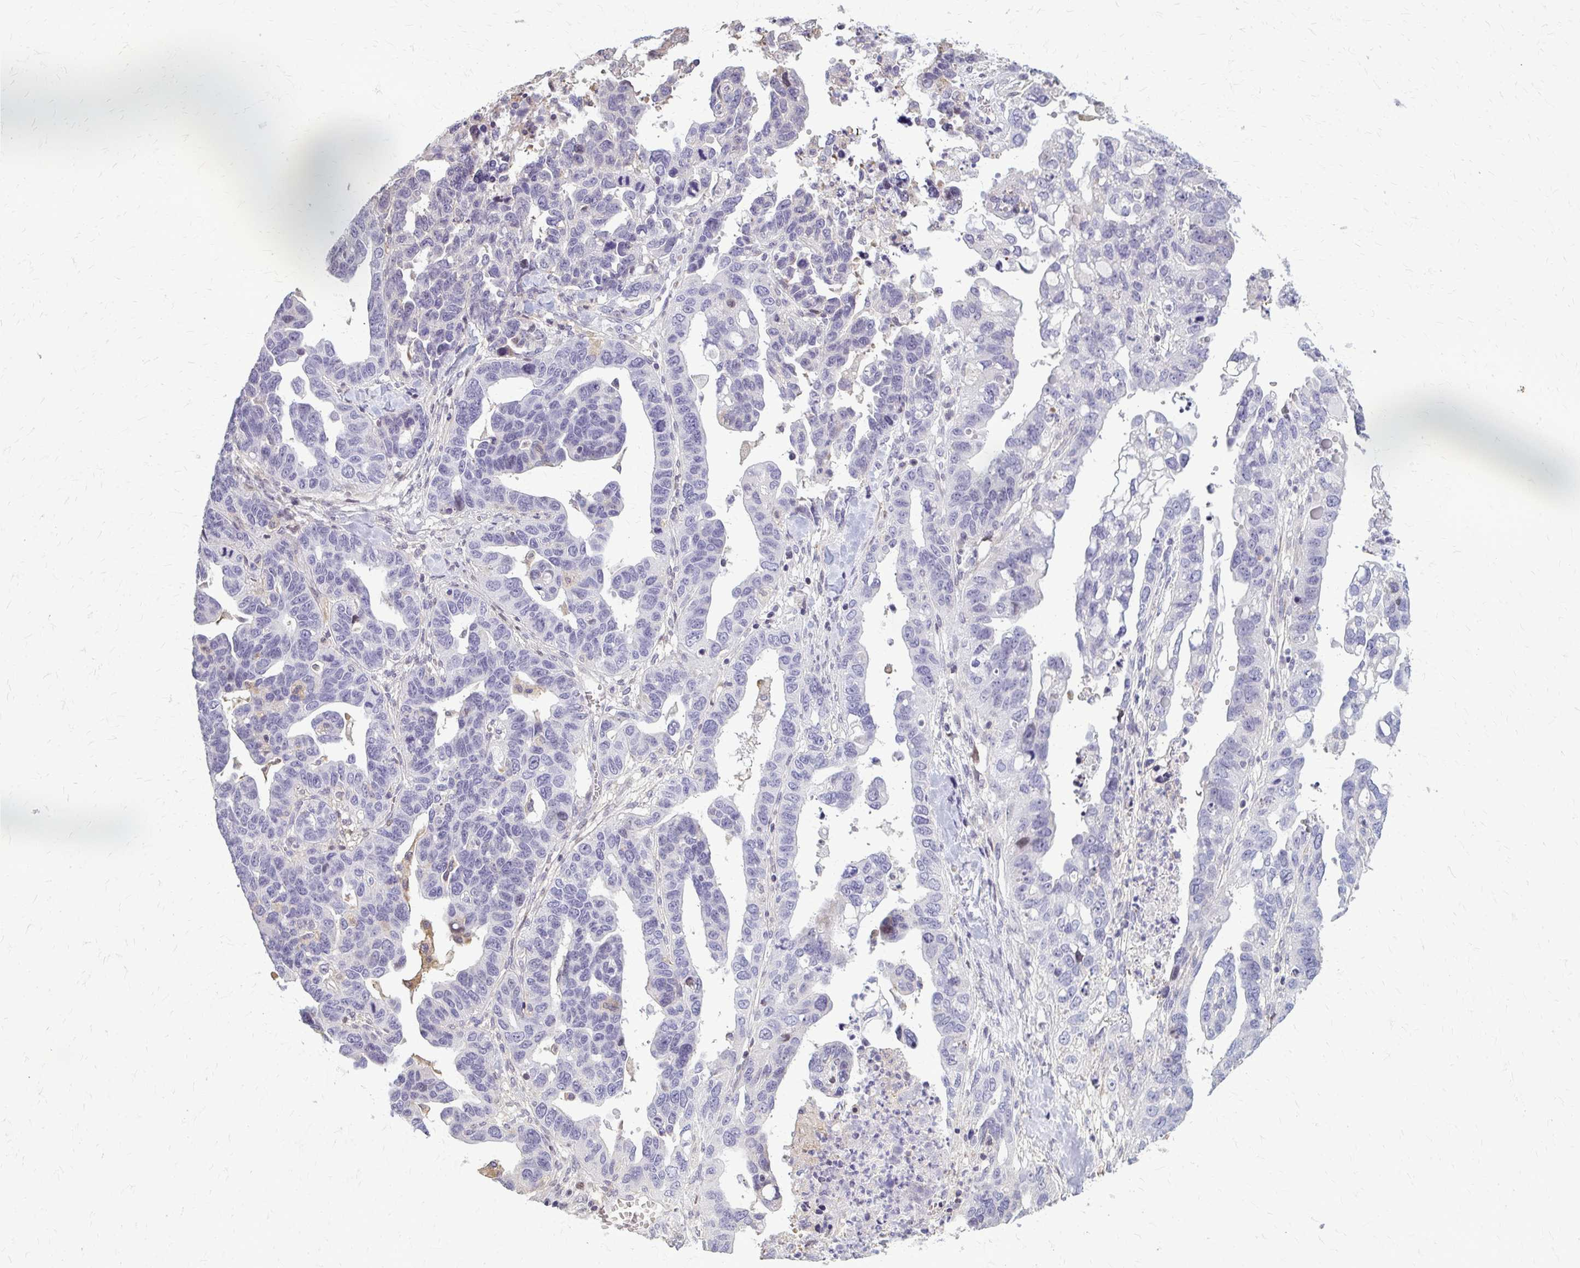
{"staining": {"intensity": "negative", "quantity": "none", "location": "none"}, "tissue": "ovarian cancer", "cell_type": "Tumor cells", "image_type": "cancer", "snomed": [{"axis": "morphology", "description": "Cystadenocarcinoma, serous, NOS"}, {"axis": "topography", "description": "Ovary"}], "caption": "There is no significant positivity in tumor cells of ovarian cancer. Brightfield microscopy of IHC stained with DAB (brown) and hematoxylin (blue), captured at high magnification.", "gene": "ZNF34", "patient": {"sex": "female", "age": 69}}